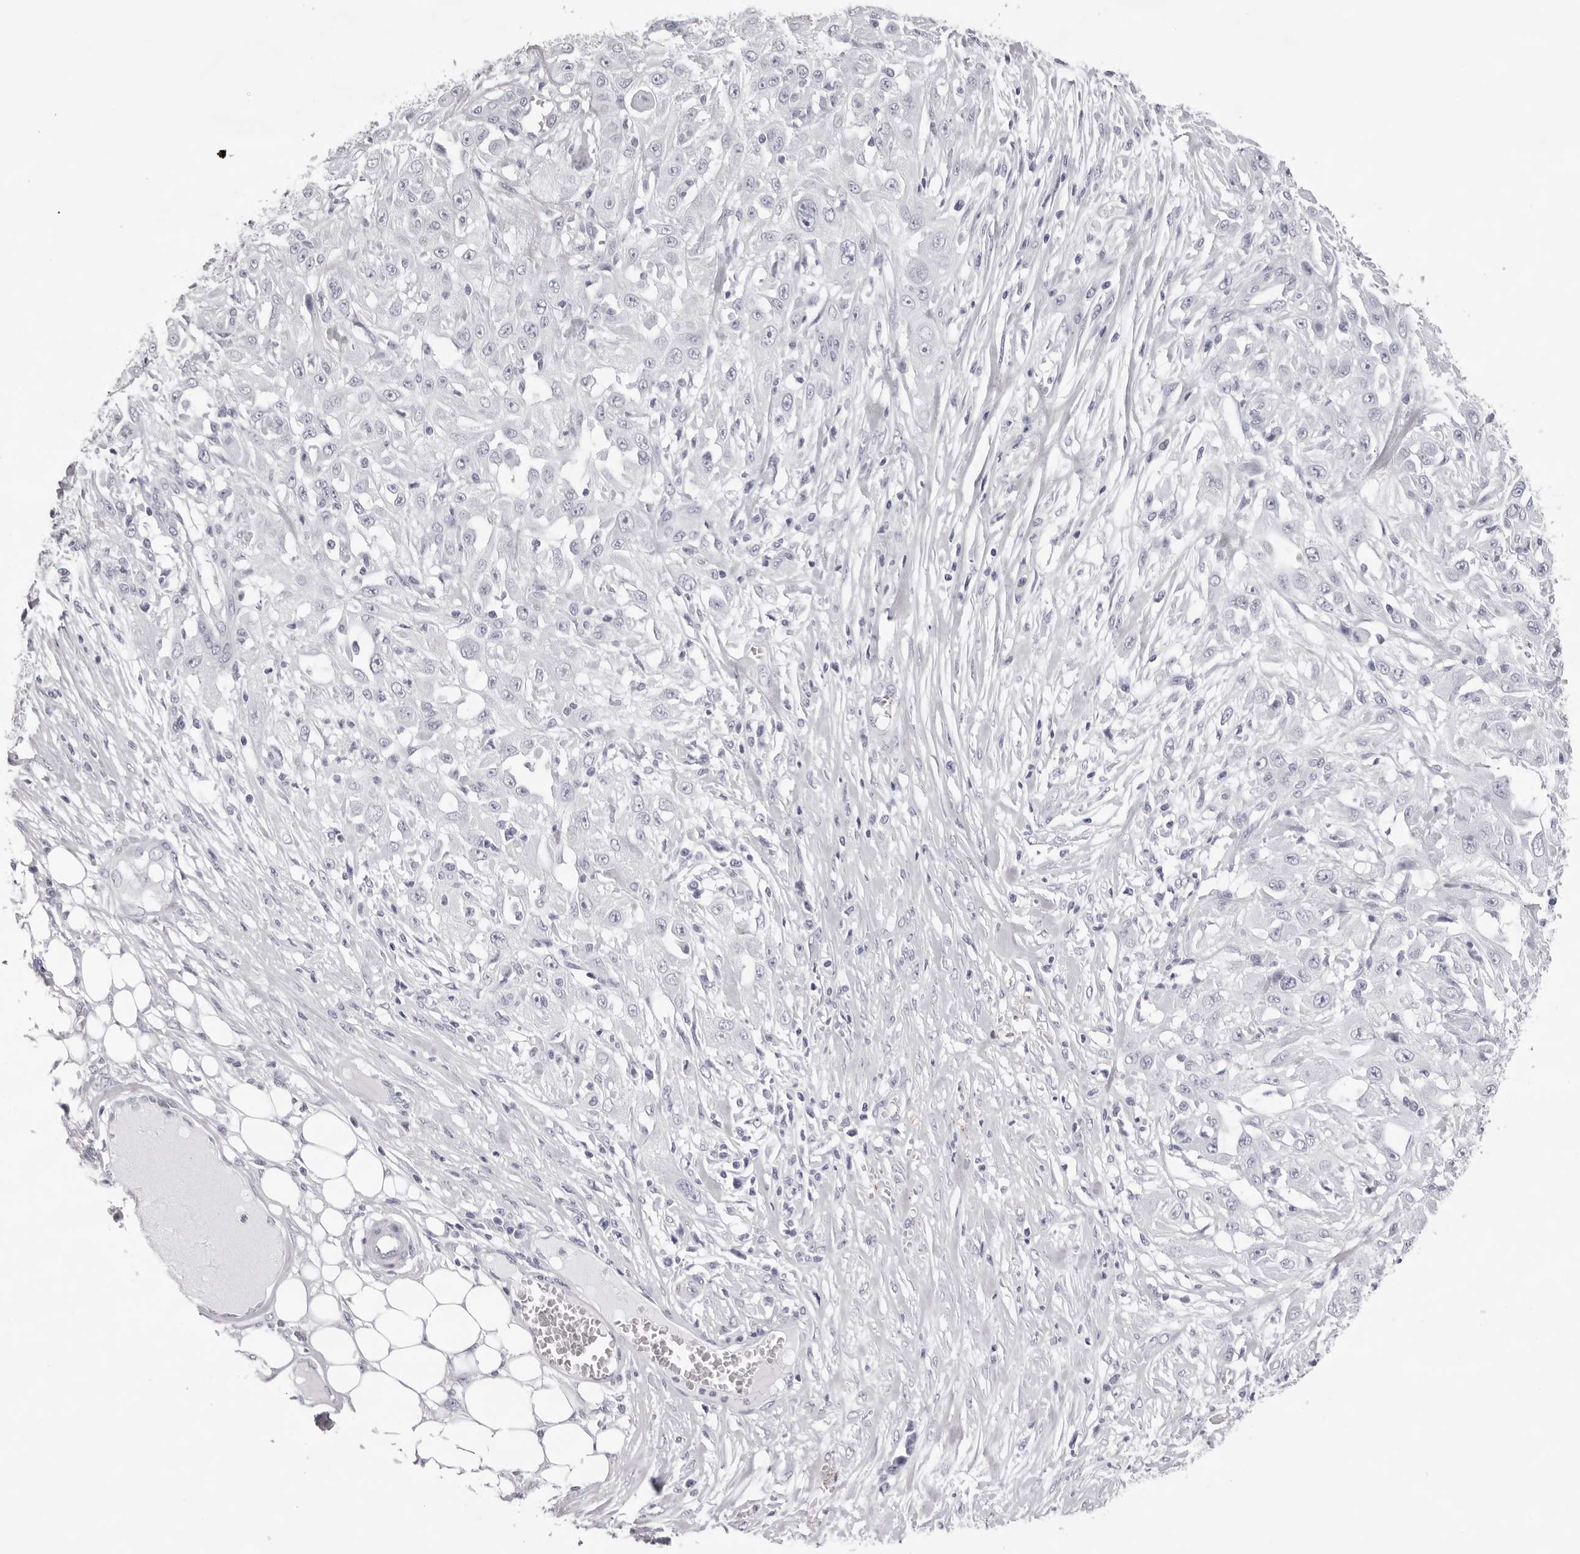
{"staining": {"intensity": "negative", "quantity": "none", "location": "none"}, "tissue": "skin cancer", "cell_type": "Tumor cells", "image_type": "cancer", "snomed": [{"axis": "morphology", "description": "Squamous cell carcinoma, NOS"}, {"axis": "morphology", "description": "Squamous cell carcinoma, metastatic, NOS"}, {"axis": "topography", "description": "Skin"}, {"axis": "topography", "description": "Lymph node"}], "caption": "An image of skin cancer stained for a protein demonstrates no brown staining in tumor cells.", "gene": "SPTA1", "patient": {"sex": "male", "age": 75}}